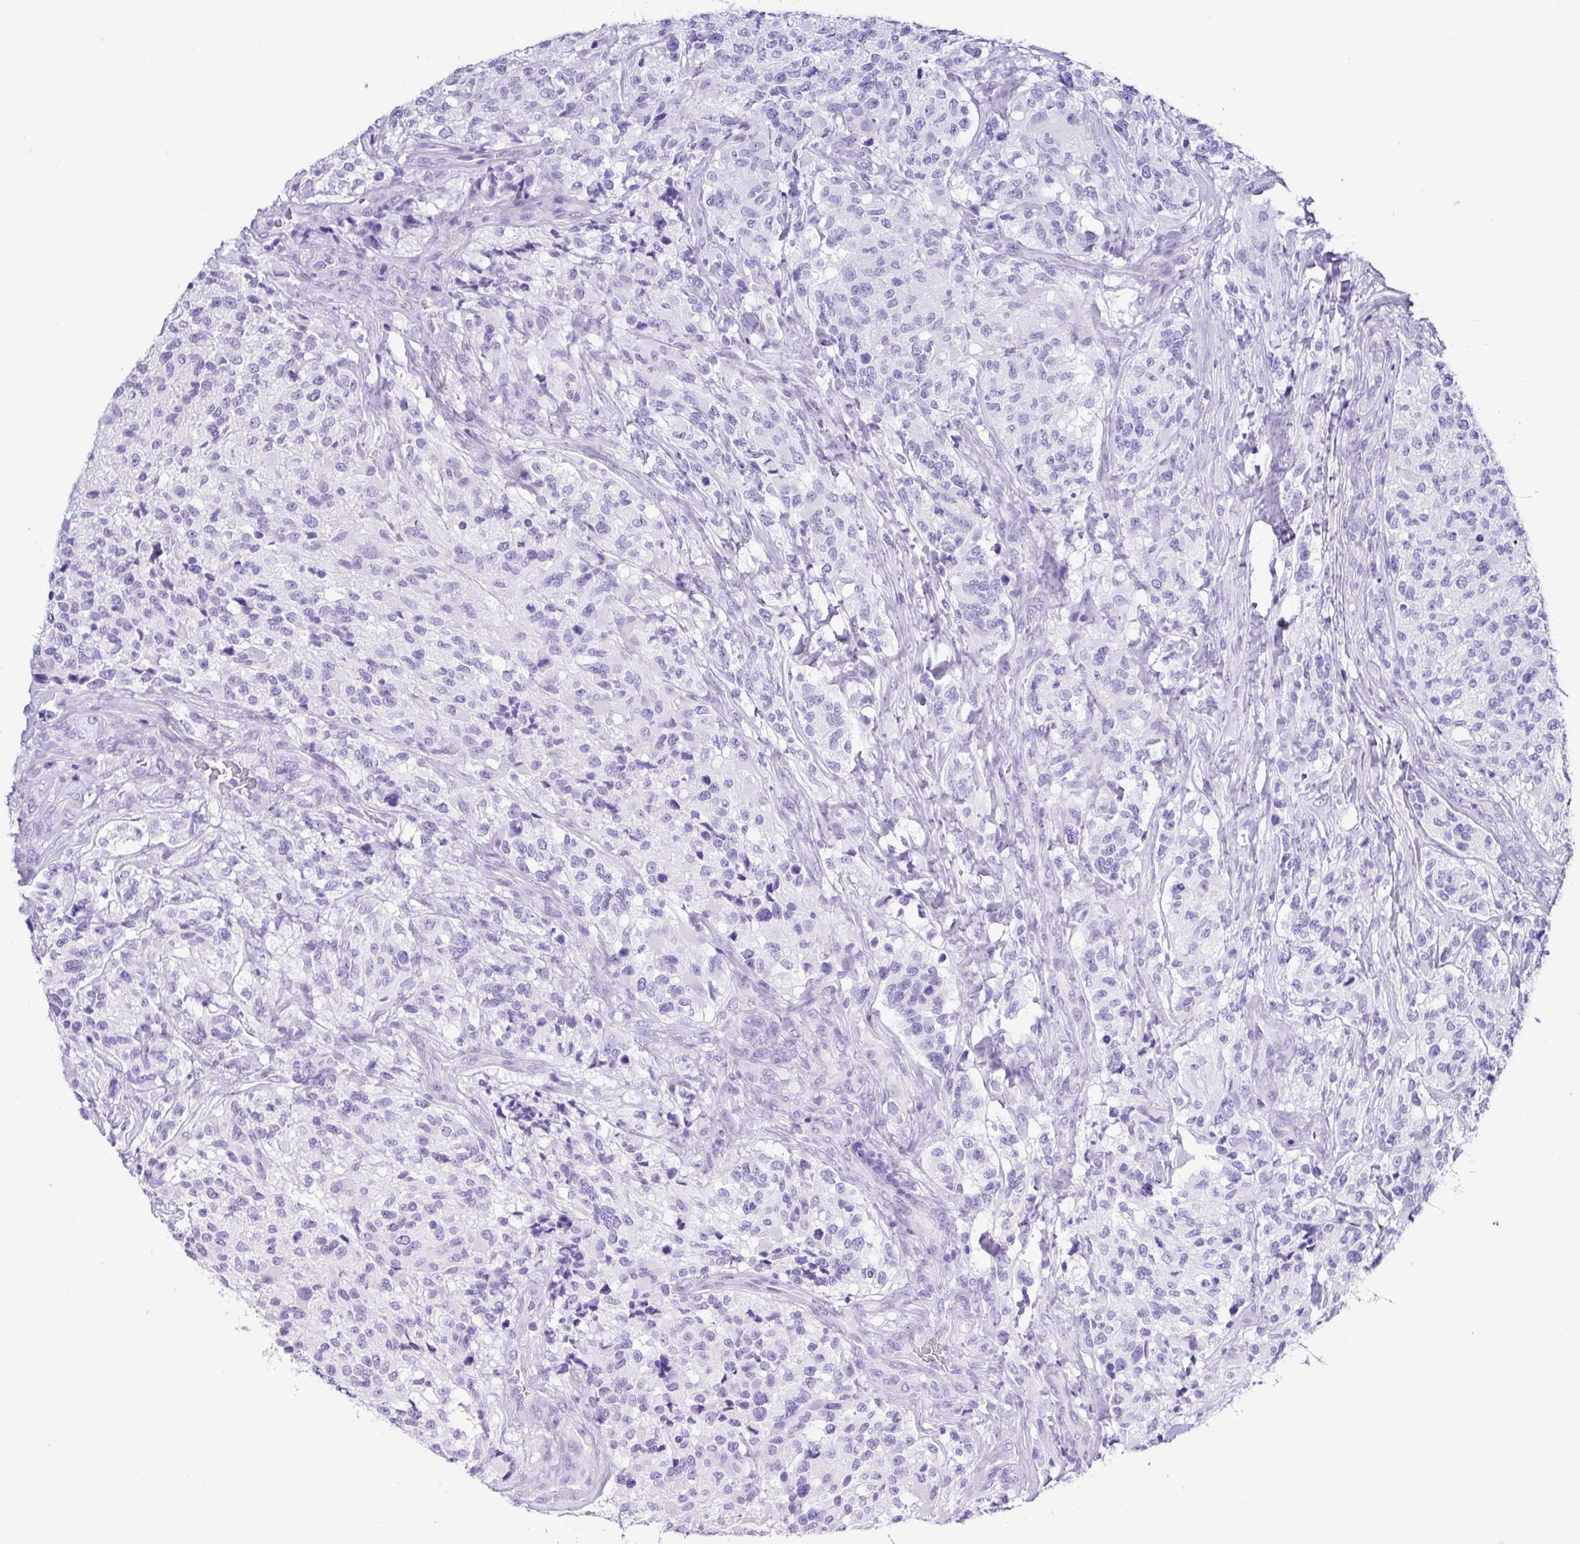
{"staining": {"intensity": "negative", "quantity": "none", "location": "none"}, "tissue": "glioma", "cell_type": "Tumor cells", "image_type": "cancer", "snomed": [{"axis": "morphology", "description": "Glioma, malignant, High grade"}, {"axis": "topography", "description": "Brain"}], "caption": "Protein analysis of glioma demonstrates no significant positivity in tumor cells.", "gene": "ZG16", "patient": {"sex": "female", "age": 67}}